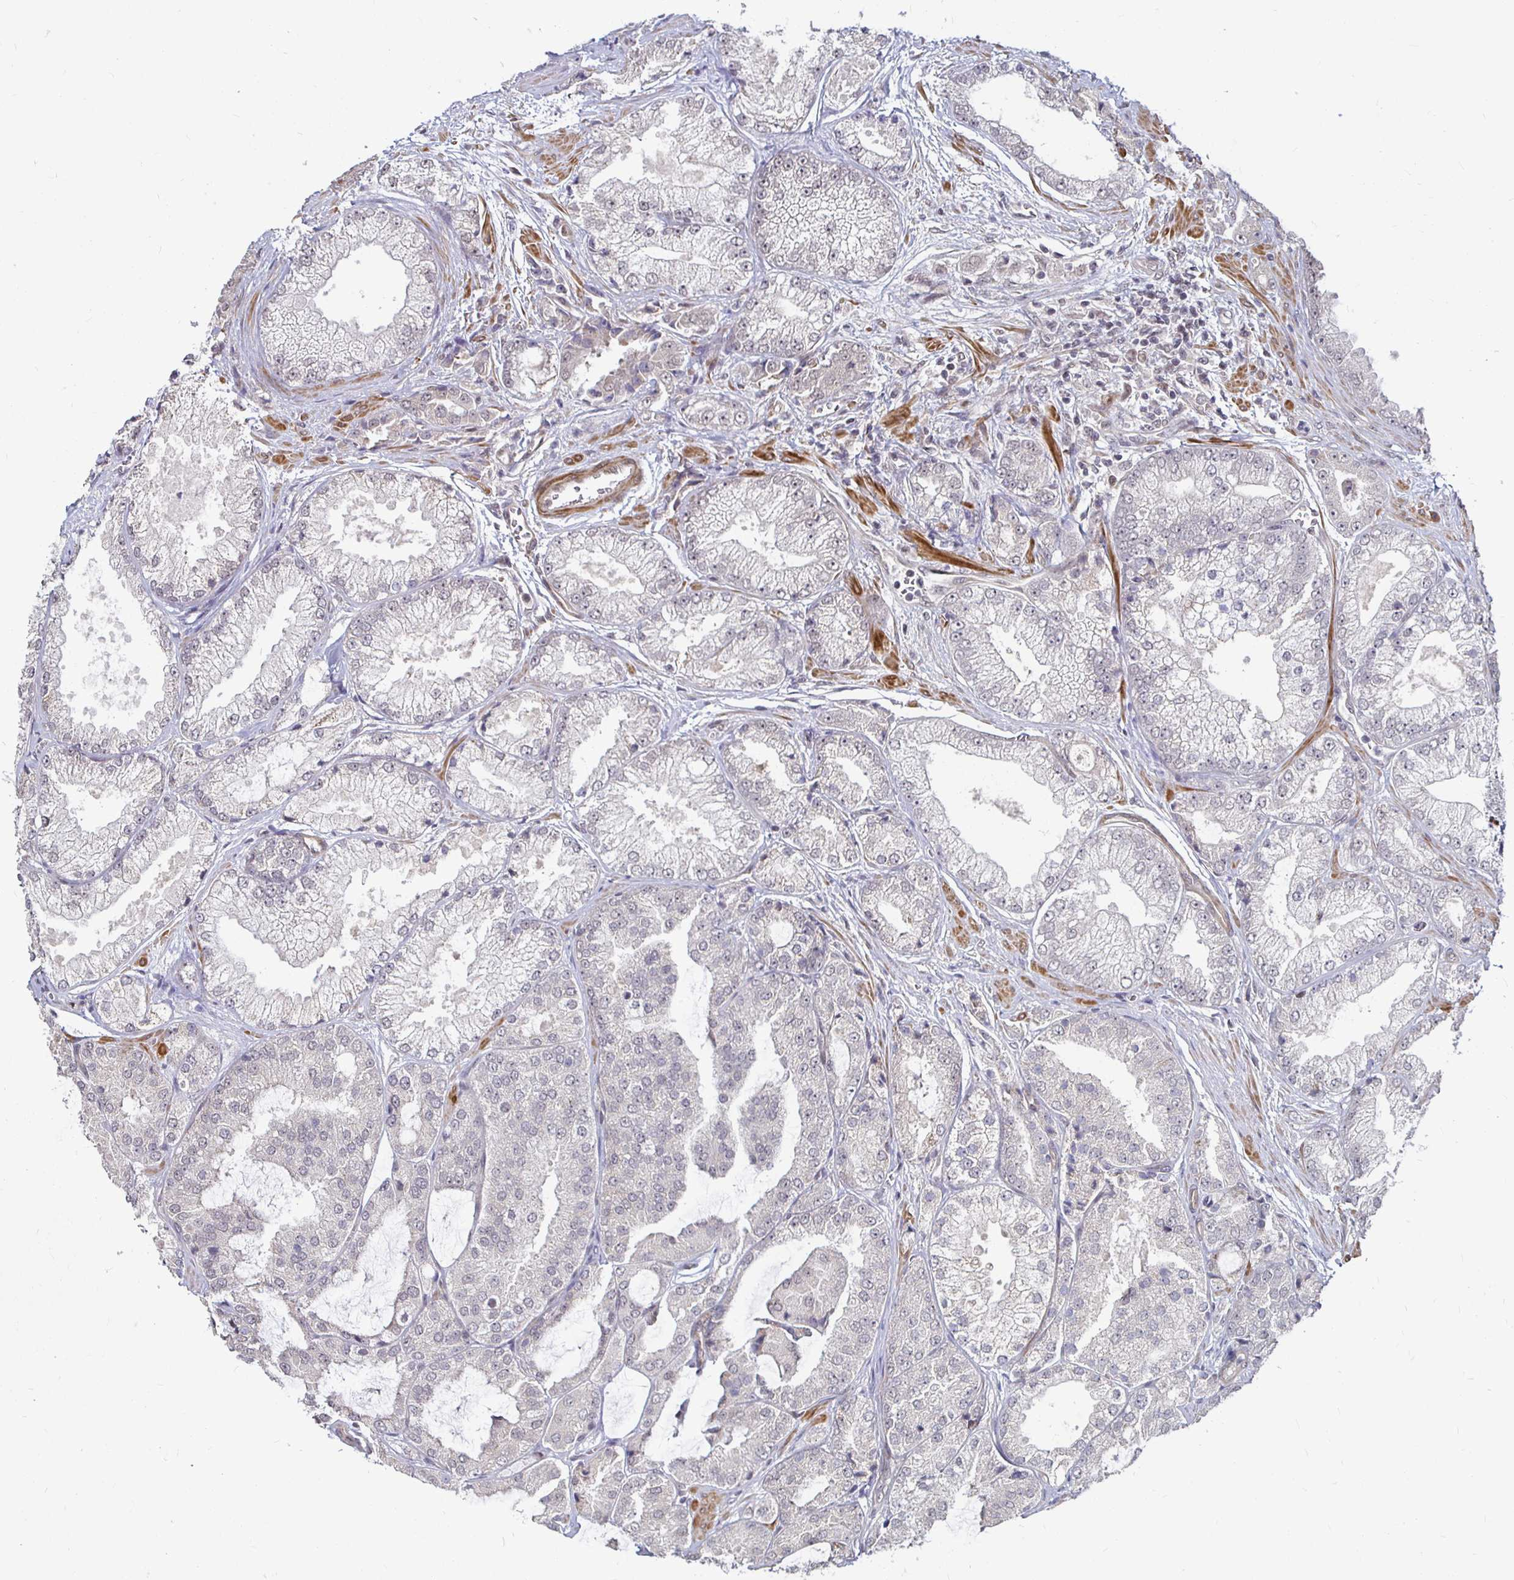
{"staining": {"intensity": "negative", "quantity": "none", "location": "none"}, "tissue": "prostate cancer", "cell_type": "Tumor cells", "image_type": "cancer", "snomed": [{"axis": "morphology", "description": "Adenocarcinoma, High grade"}, {"axis": "topography", "description": "Prostate"}], "caption": "A photomicrograph of human prostate cancer is negative for staining in tumor cells.", "gene": "CAPN11", "patient": {"sex": "male", "age": 68}}